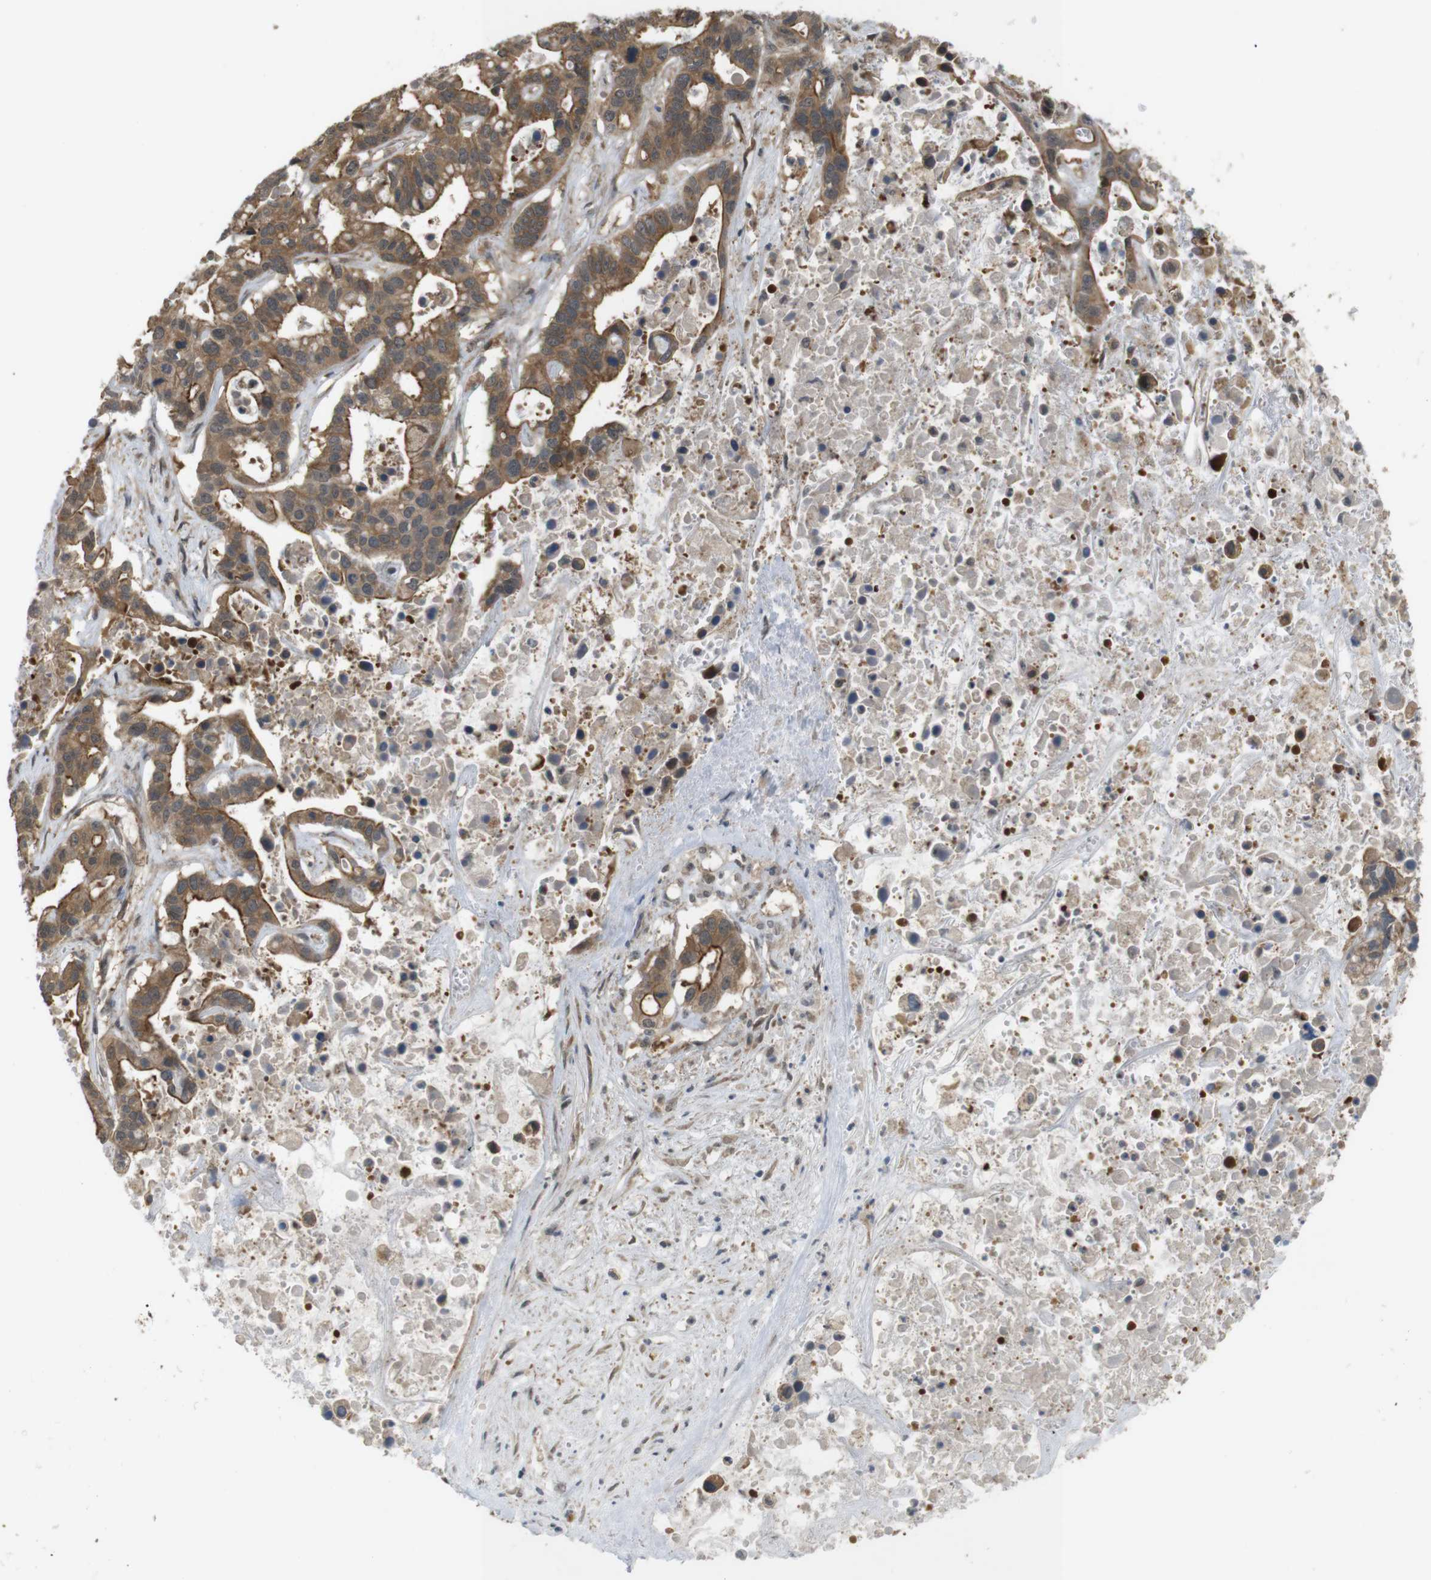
{"staining": {"intensity": "moderate", "quantity": ">75%", "location": "cytoplasmic/membranous"}, "tissue": "liver cancer", "cell_type": "Tumor cells", "image_type": "cancer", "snomed": [{"axis": "morphology", "description": "Cholangiocarcinoma"}, {"axis": "topography", "description": "Liver"}], "caption": "Protein staining of liver cancer tissue shows moderate cytoplasmic/membranous positivity in approximately >75% of tumor cells.", "gene": "RNF130", "patient": {"sex": "female", "age": 65}}